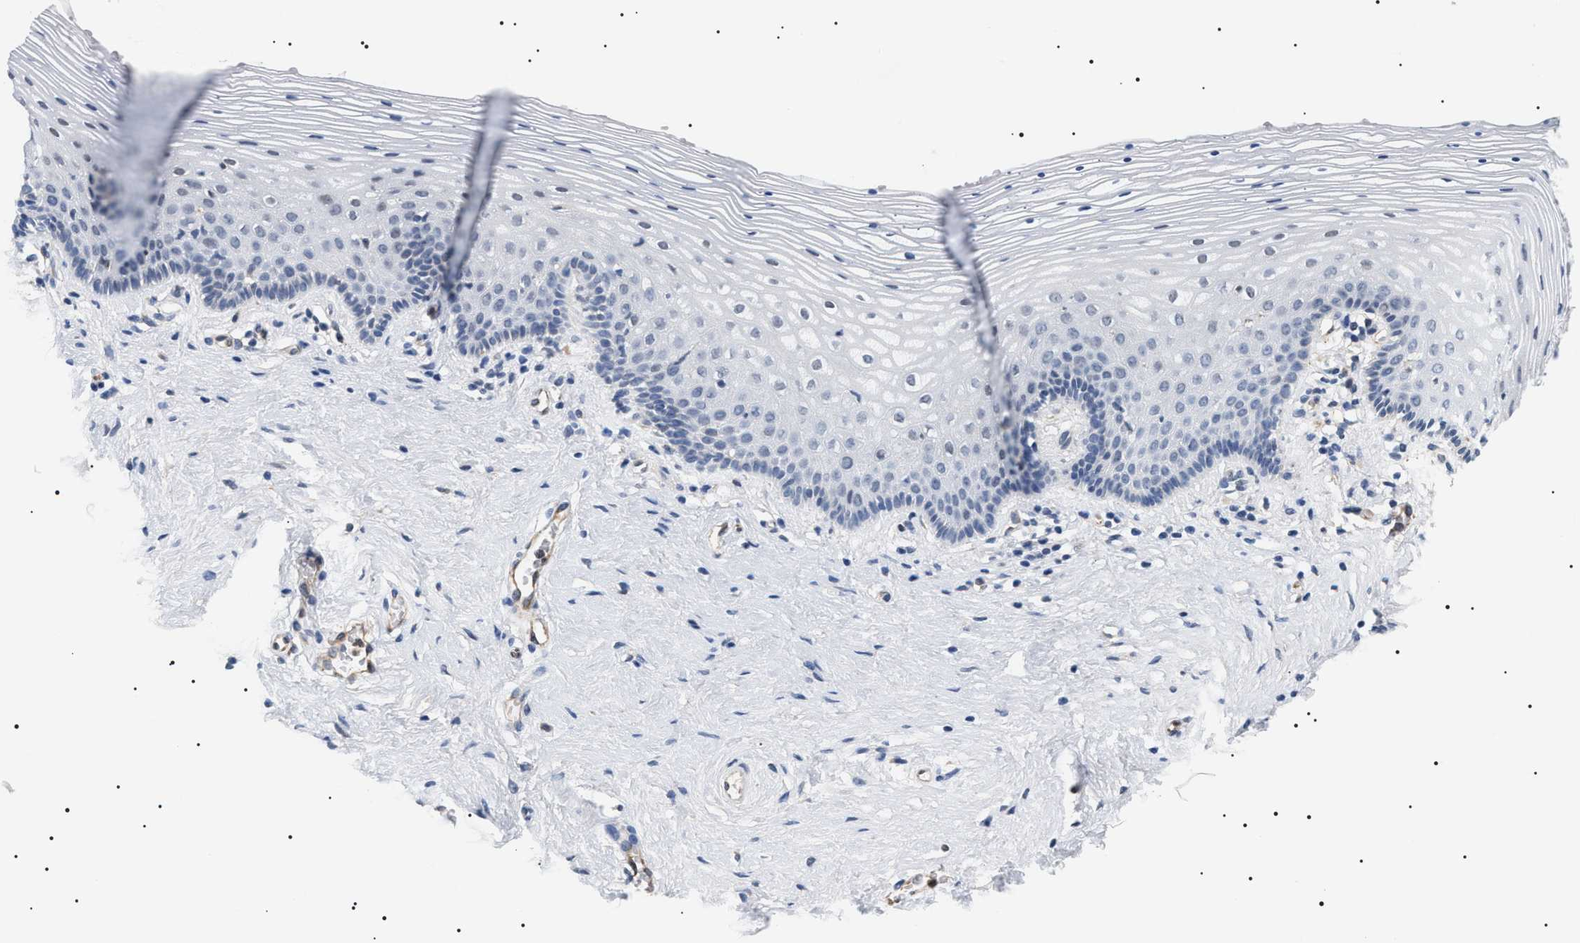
{"staining": {"intensity": "negative", "quantity": "none", "location": "none"}, "tissue": "vagina", "cell_type": "Squamous epithelial cells", "image_type": "normal", "snomed": [{"axis": "morphology", "description": "Normal tissue, NOS"}, {"axis": "topography", "description": "Vagina"}], "caption": "DAB (3,3'-diaminobenzidine) immunohistochemical staining of normal human vagina demonstrates no significant positivity in squamous epithelial cells. (IHC, brightfield microscopy, high magnification).", "gene": "HSD17B11", "patient": {"sex": "female", "age": 32}}